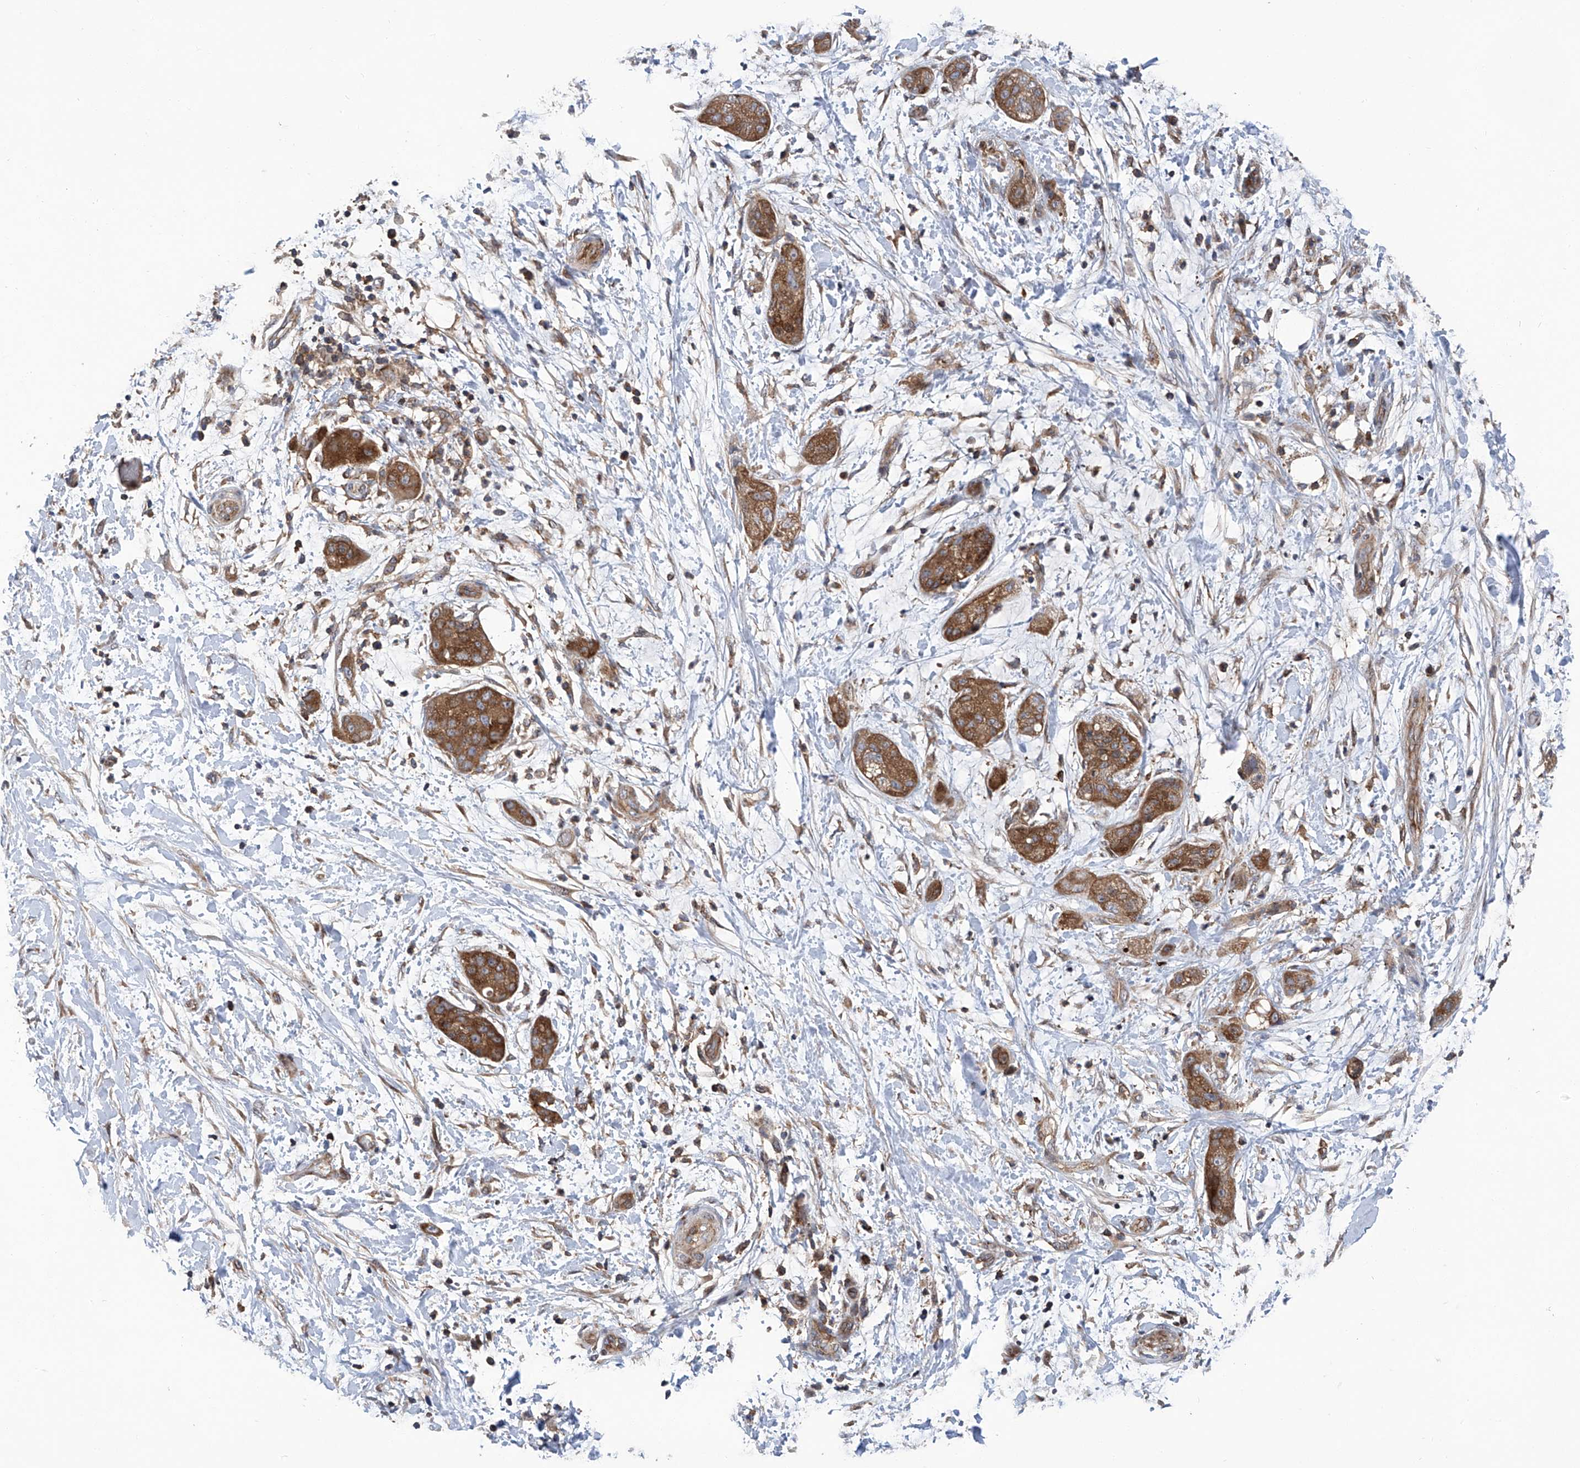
{"staining": {"intensity": "strong", "quantity": "25%-75%", "location": "cytoplasmic/membranous"}, "tissue": "pancreatic cancer", "cell_type": "Tumor cells", "image_type": "cancer", "snomed": [{"axis": "morphology", "description": "Adenocarcinoma, NOS"}, {"axis": "topography", "description": "Pancreas"}], "caption": "Immunohistochemistry (IHC) (DAB (3,3'-diaminobenzidine)) staining of adenocarcinoma (pancreatic) displays strong cytoplasmic/membranous protein positivity in approximately 25%-75% of tumor cells.", "gene": "SMAP1", "patient": {"sex": "female", "age": 78}}